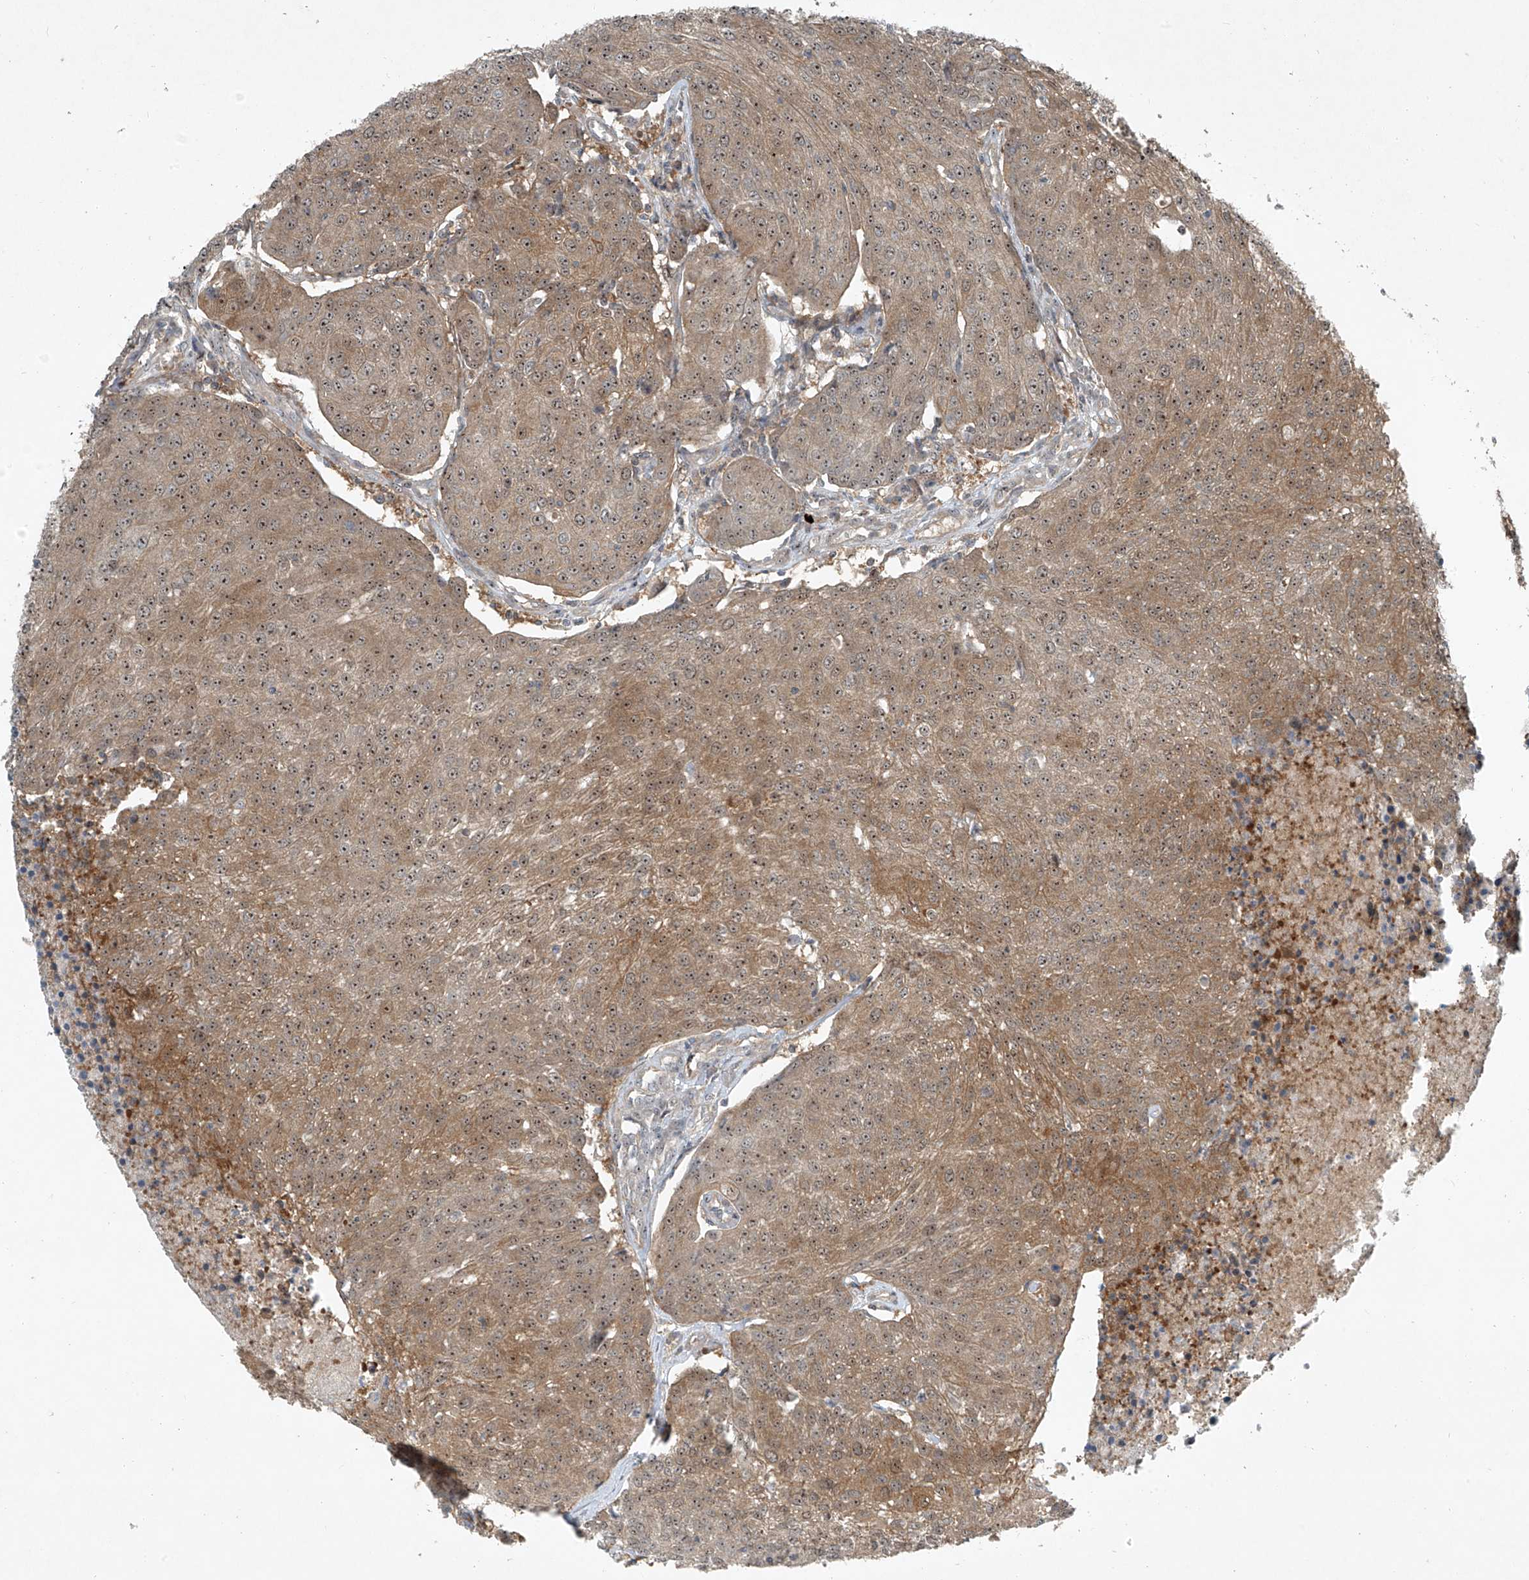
{"staining": {"intensity": "moderate", "quantity": ">75%", "location": "cytoplasmic/membranous,nuclear"}, "tissue": "urothelial cancer", "cell_type": "Tumor cells", "image_type": "cancer", "snomed": [{"axis": "morphology", "description": "Urothelial carcinoma, High grade"}, {"axis": "topography", "description": "Urinary bladder"}], "caption": "Urothelial cancer was stained to show a protein in brown. There is medium levels of moderate cytoplasmic/membranous and nuclear staining in approximately >75% of tumor cells. Nuclei are stained in blue.", "gene": "PPCS", "patient": {"sex": "female", "age": 85}}